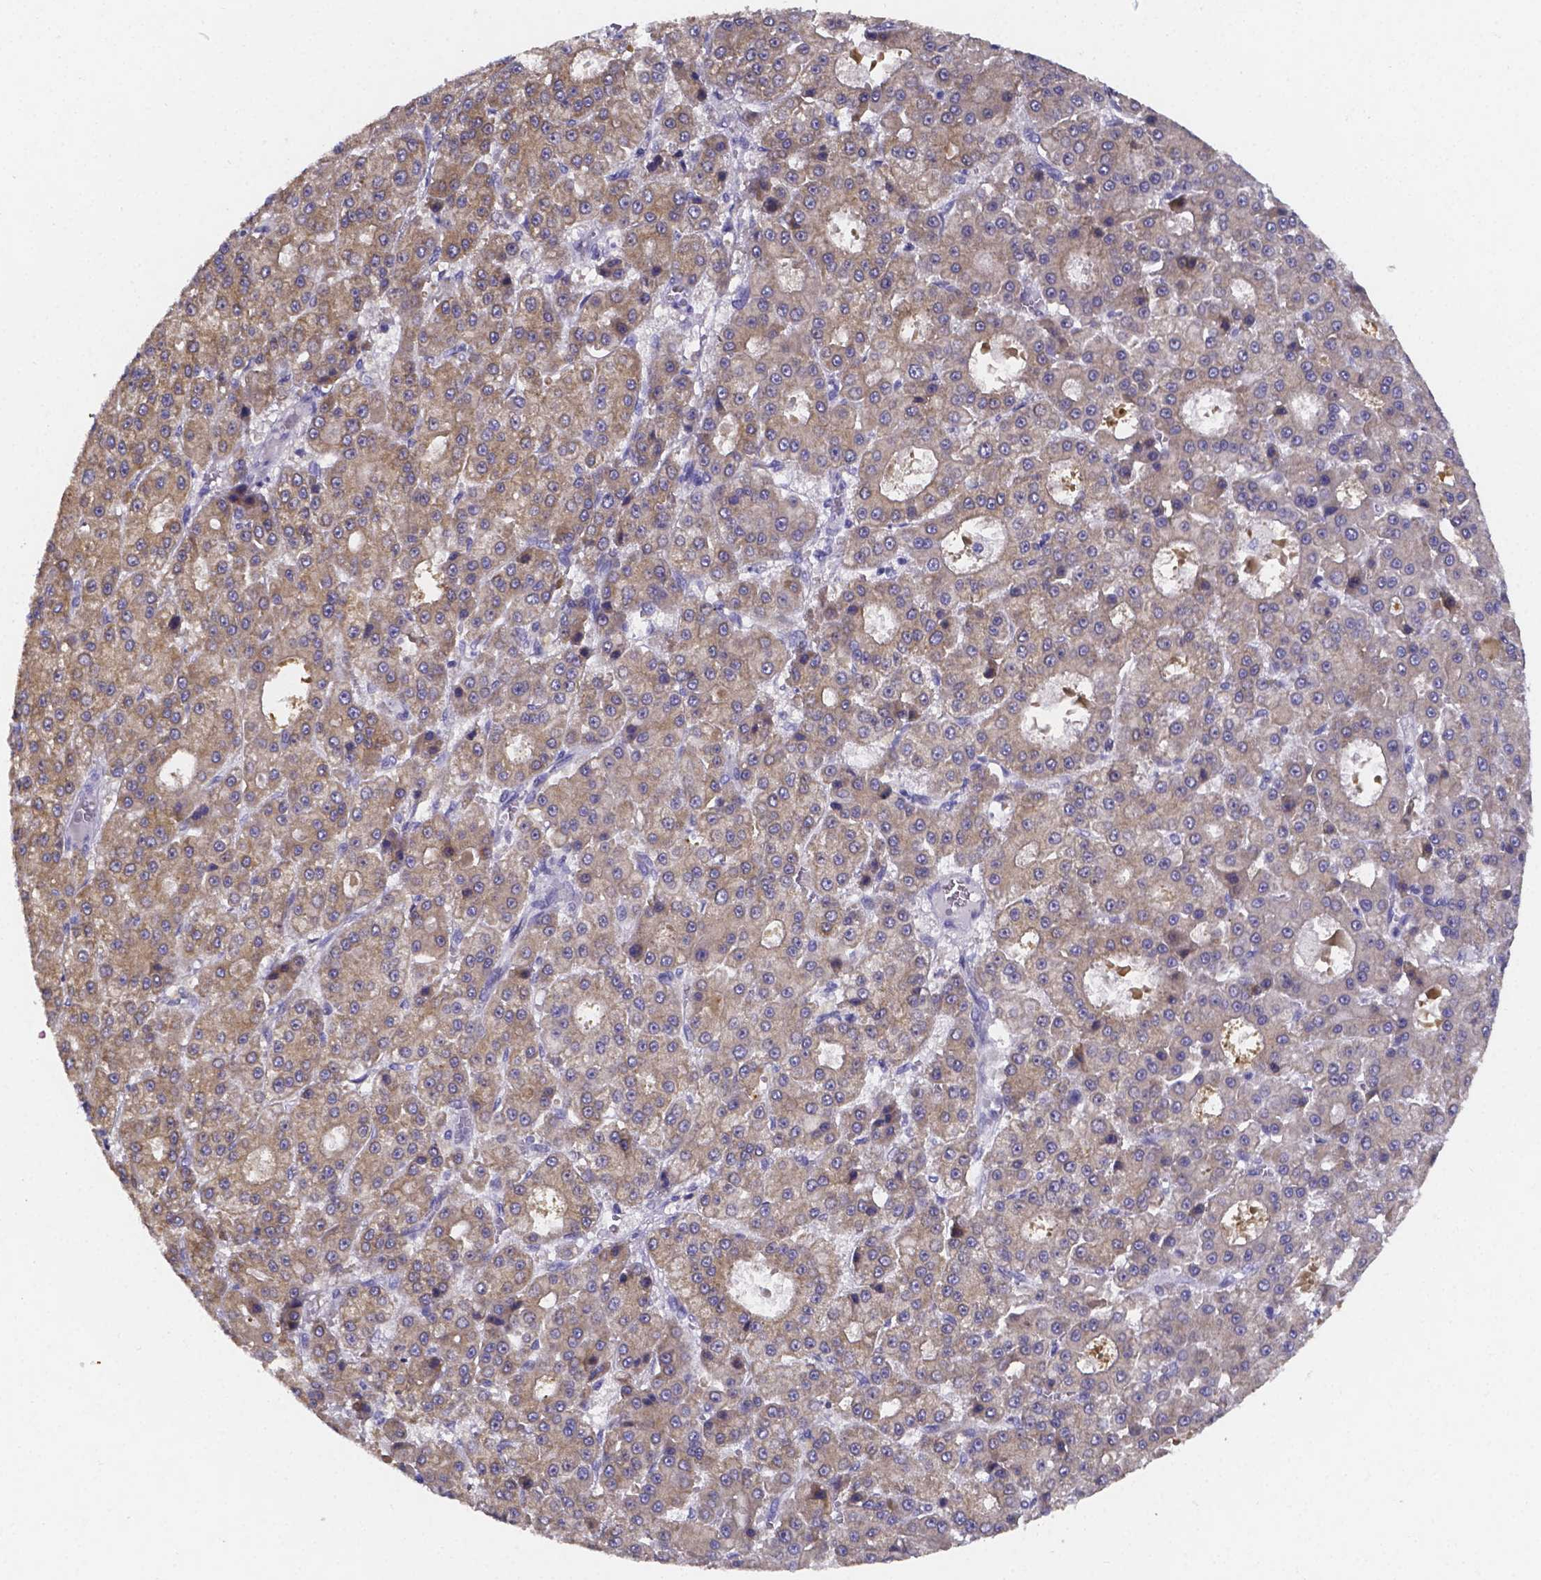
{"staining": {"intensity": "moderate", "quantity": "25%-75%", "location": "cytoplasmic/membranous"}, "tissue": "liver cancer", "cell_type": "Tumor cells", "image_type": "cancer", "snomed": [{"axis": "morphology", "description": "Carcinoma, Hepatocellular, NOS"}, {"axis": "topography", "description": "Liver"}], "caption": "Immunohistochemical staining of liver cancer demonstrates medium levels of moderate cytoplasmic/membranous protein positivity in about 25%-75% of tumor cells. The staining was performed using DAB to visualize the protein expression in brown, while the nuclei were stained in blue with hematoxylin (Magnification: 20x).", "gene": "PAH", "patient": {"sex": "male", "age": 70}}